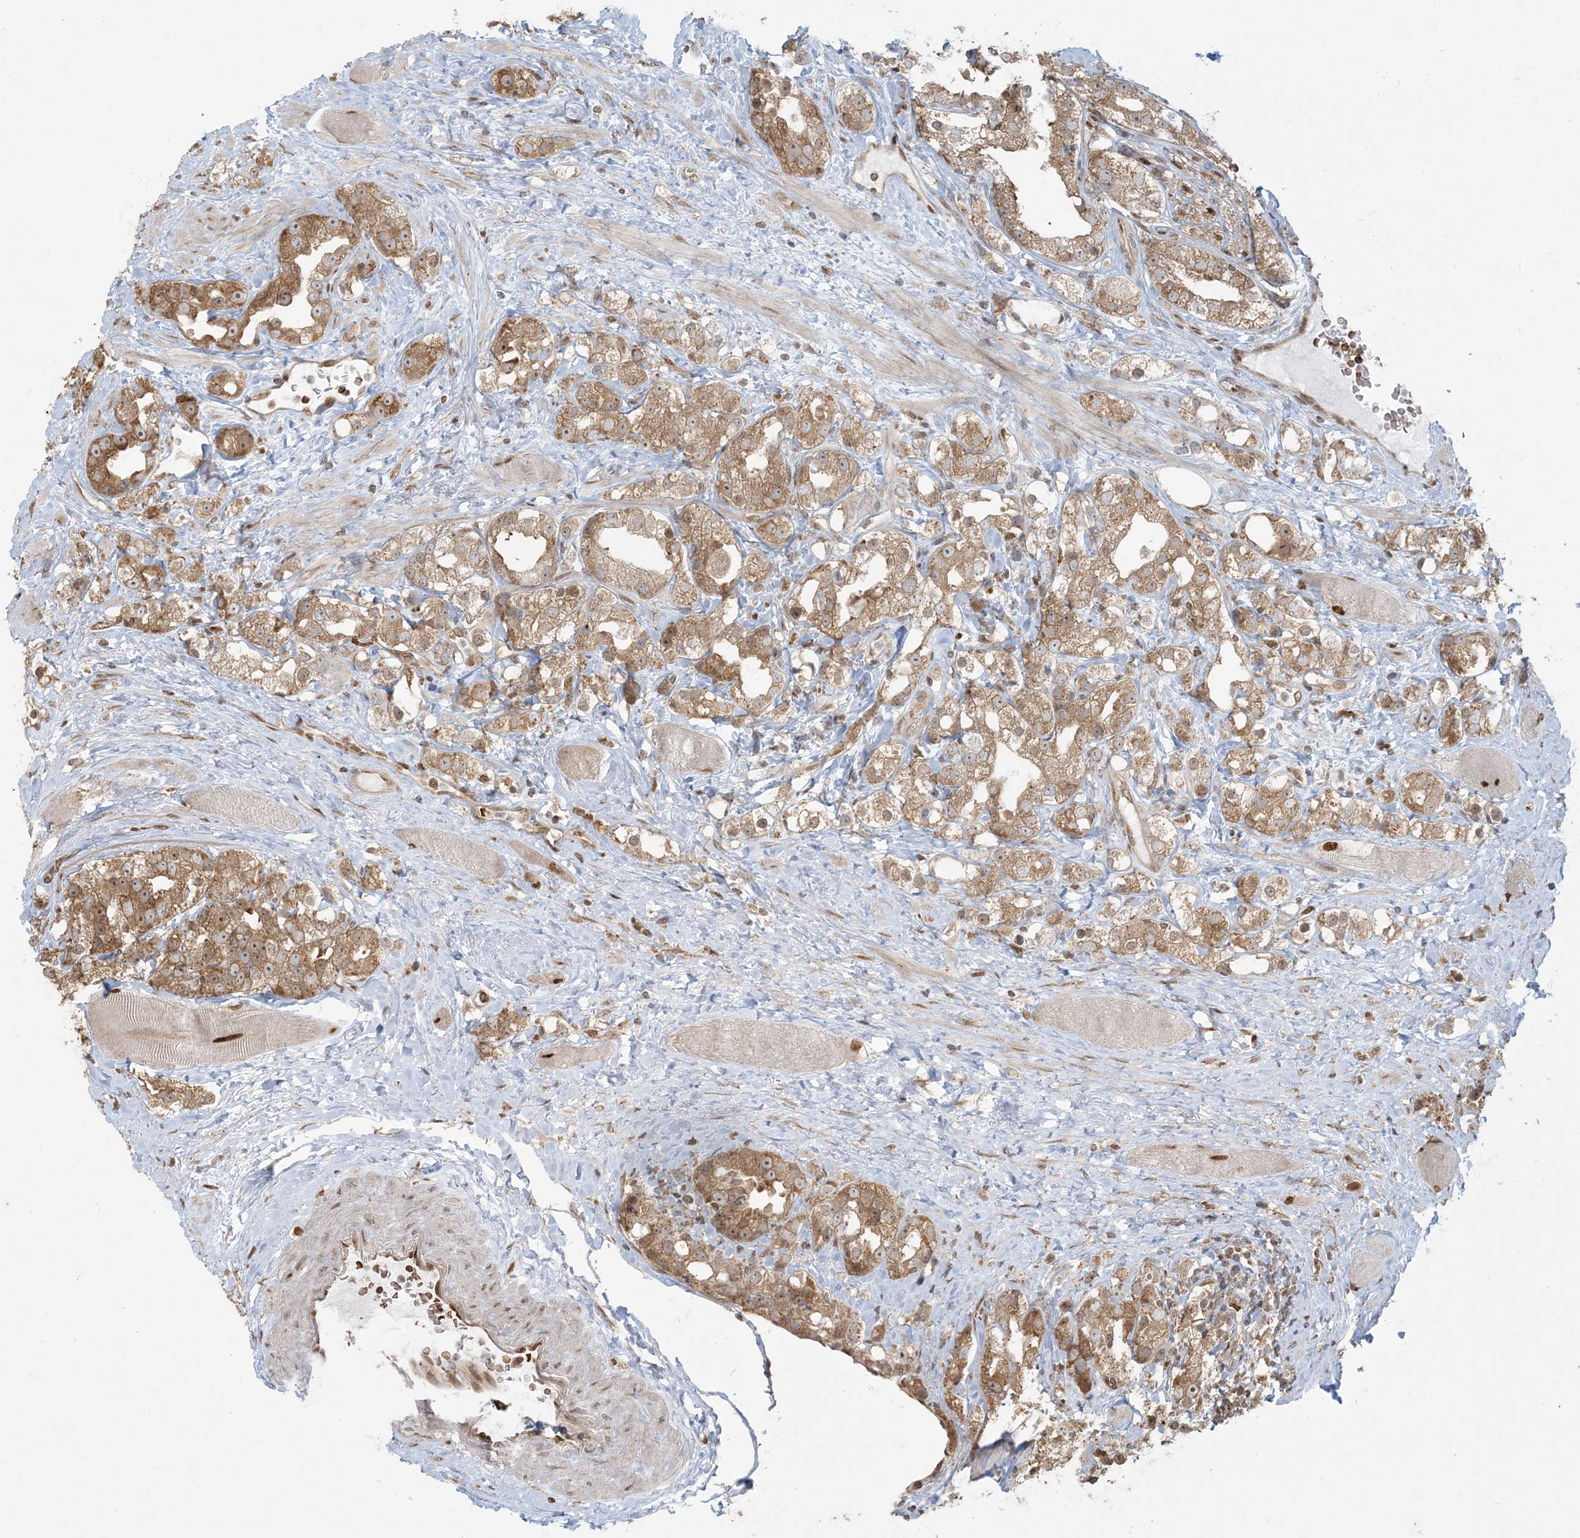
{"staining": {"intensity": "moderate", "quantity": ">75%", "location": "cytoplasmic/membranous"}, "tissue": "prostate cancer", "cell_type": "Tumor cells", "image_type": "cancer", "snomed": [{"axis": "morphology", "description": "Adenocarcinoma, NOS"}, {"axis": "topography", "description": "Prostate"}], "caption": "High-power microscopy captured an immunohistochemistry (IHC) micrograph of prostate adenocarcinoma, revealing moderate cytoplasmic/membranous expression in about >75% of tumor cells.", "gene": "ABCF3", "patient": {"sex": "male", "age": 79}}